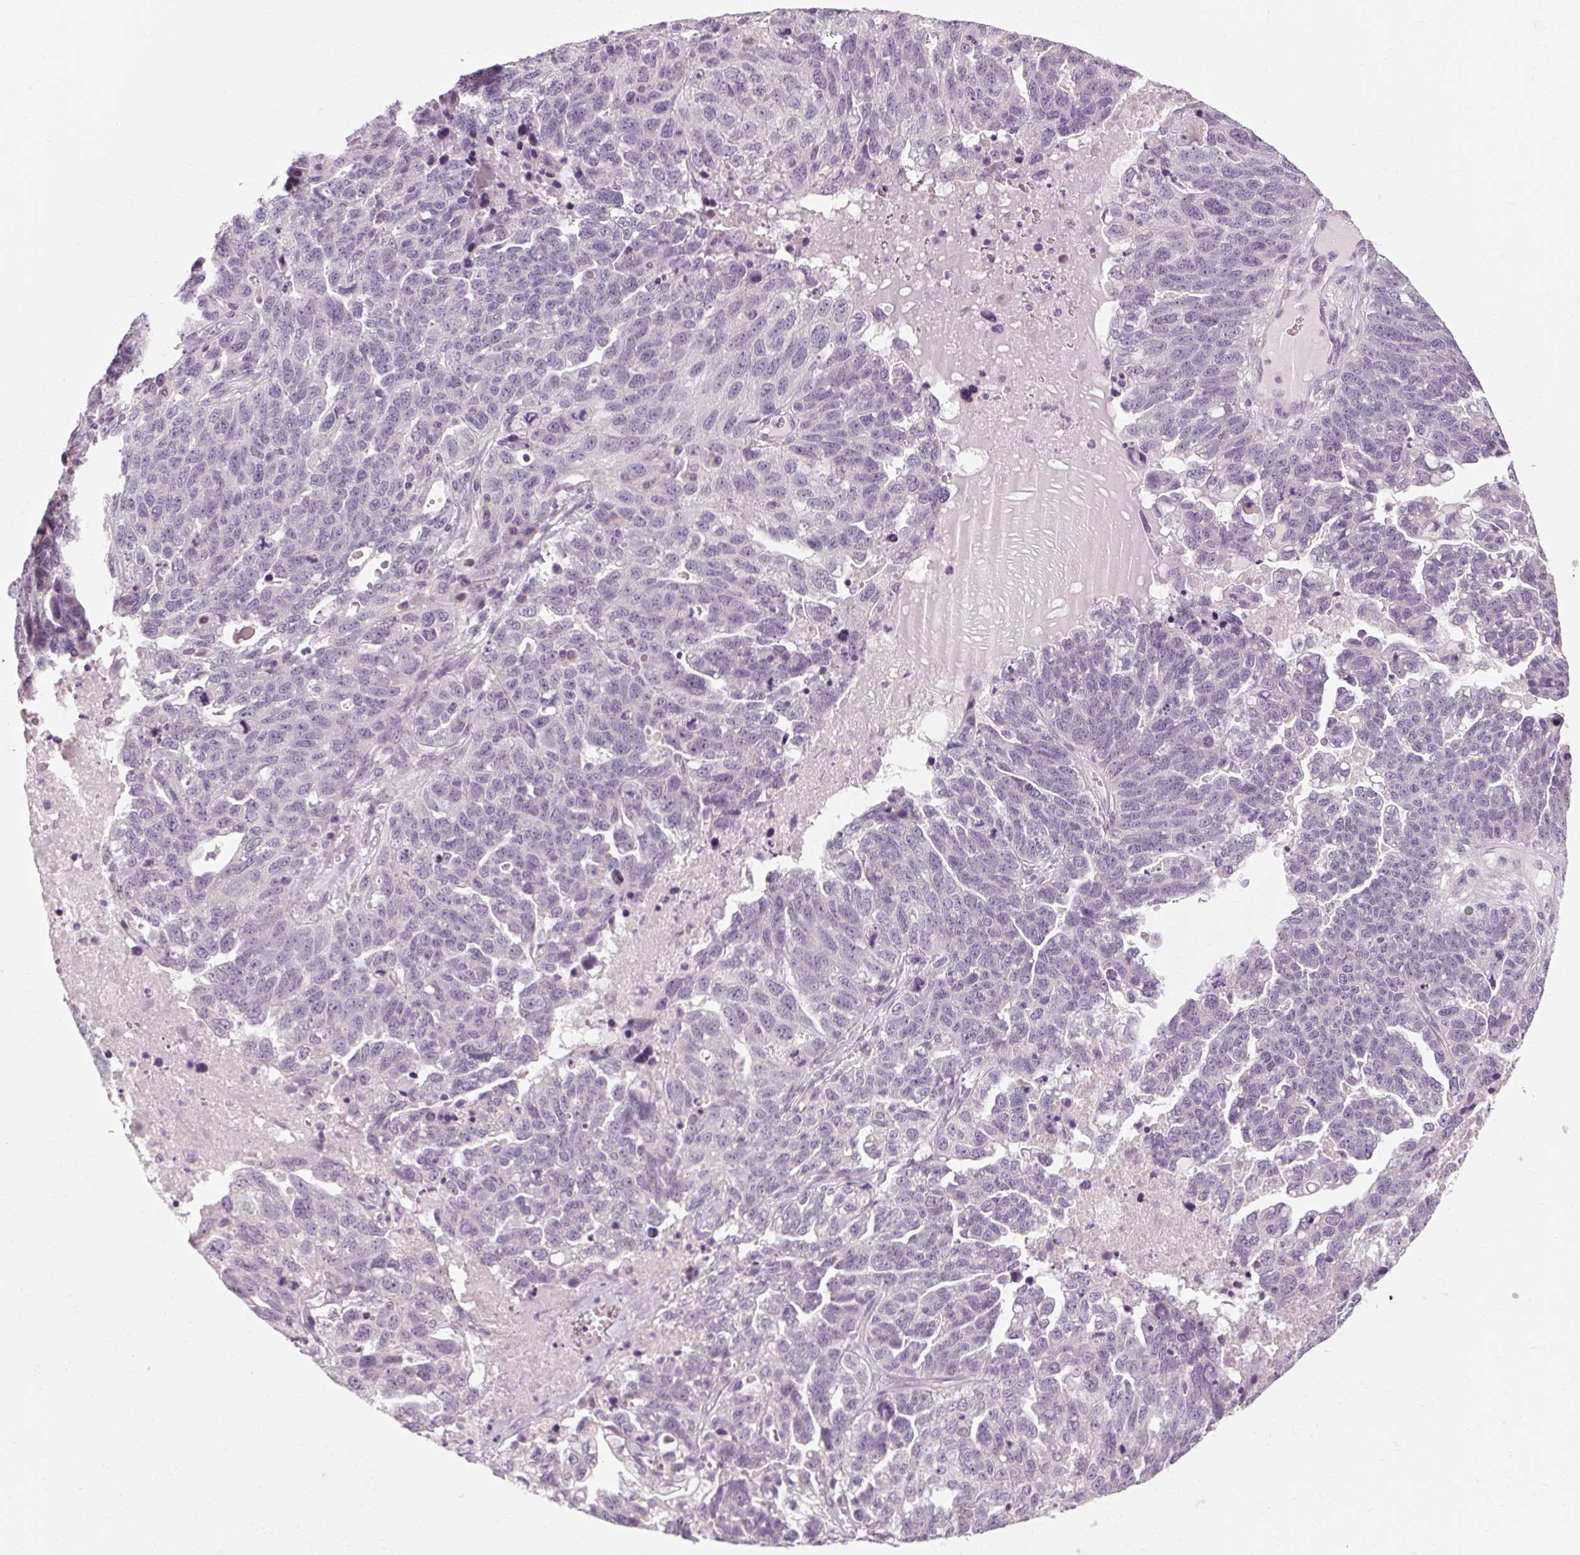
{"staining": {"intensity": "negative", "quantity": "none", "location": "none"}, "tissue": "ovarian cancer", "cell_type": "Tumor cells", "image_type": "cancer", "snomed": [{"axis": "morphology", "description": "Cystadenocarcinoma, serous, NOS"}, {"axis": "topography", "description": "Ovary"}], "caption": "Immunohistochemical staining of ovarian cancer (serous cystadenocarcinoma) reveals no significant positivity in tumor cells.", "gene": "KLHL40", "patient": {"sex": "female", "age": 71}}